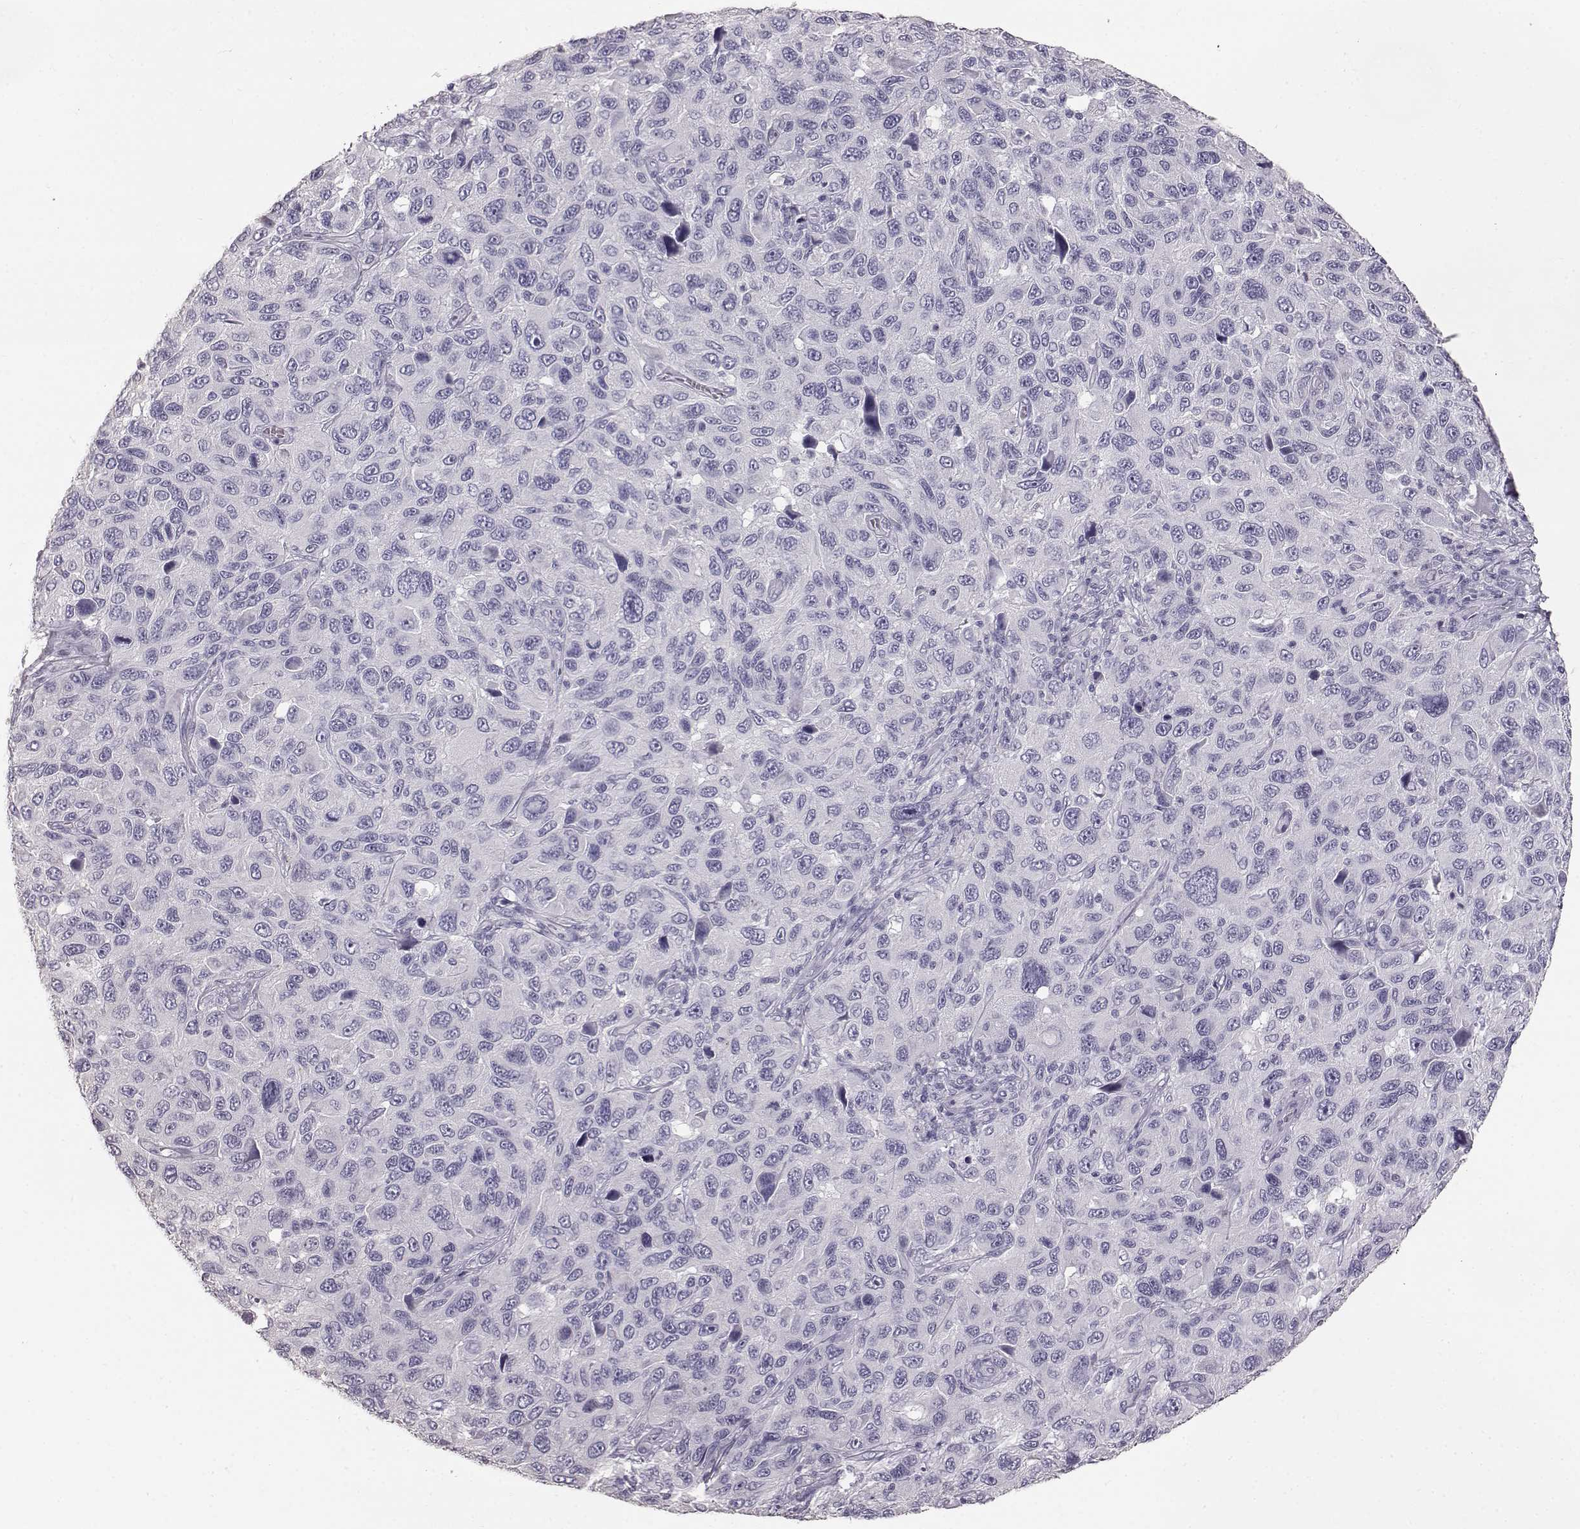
{"staining": {"intensity": "negative", "quantity": "none", "location": "none"}, "tissue": "melanoma", "cell_type": "Tumor cells", "image_type": "cancer", "snomed": [{"axis": "morphology", "description": "Malignant melanoma, NOS"}, {"axis": "topography", "description": "Skin"}], "caption": "The immunohistochemistry (IHC) image has no significant expression in tumor cells of melanoma tissue.", "gene": "KRT33A", "patient": {"sex": "male", "age": 53}}